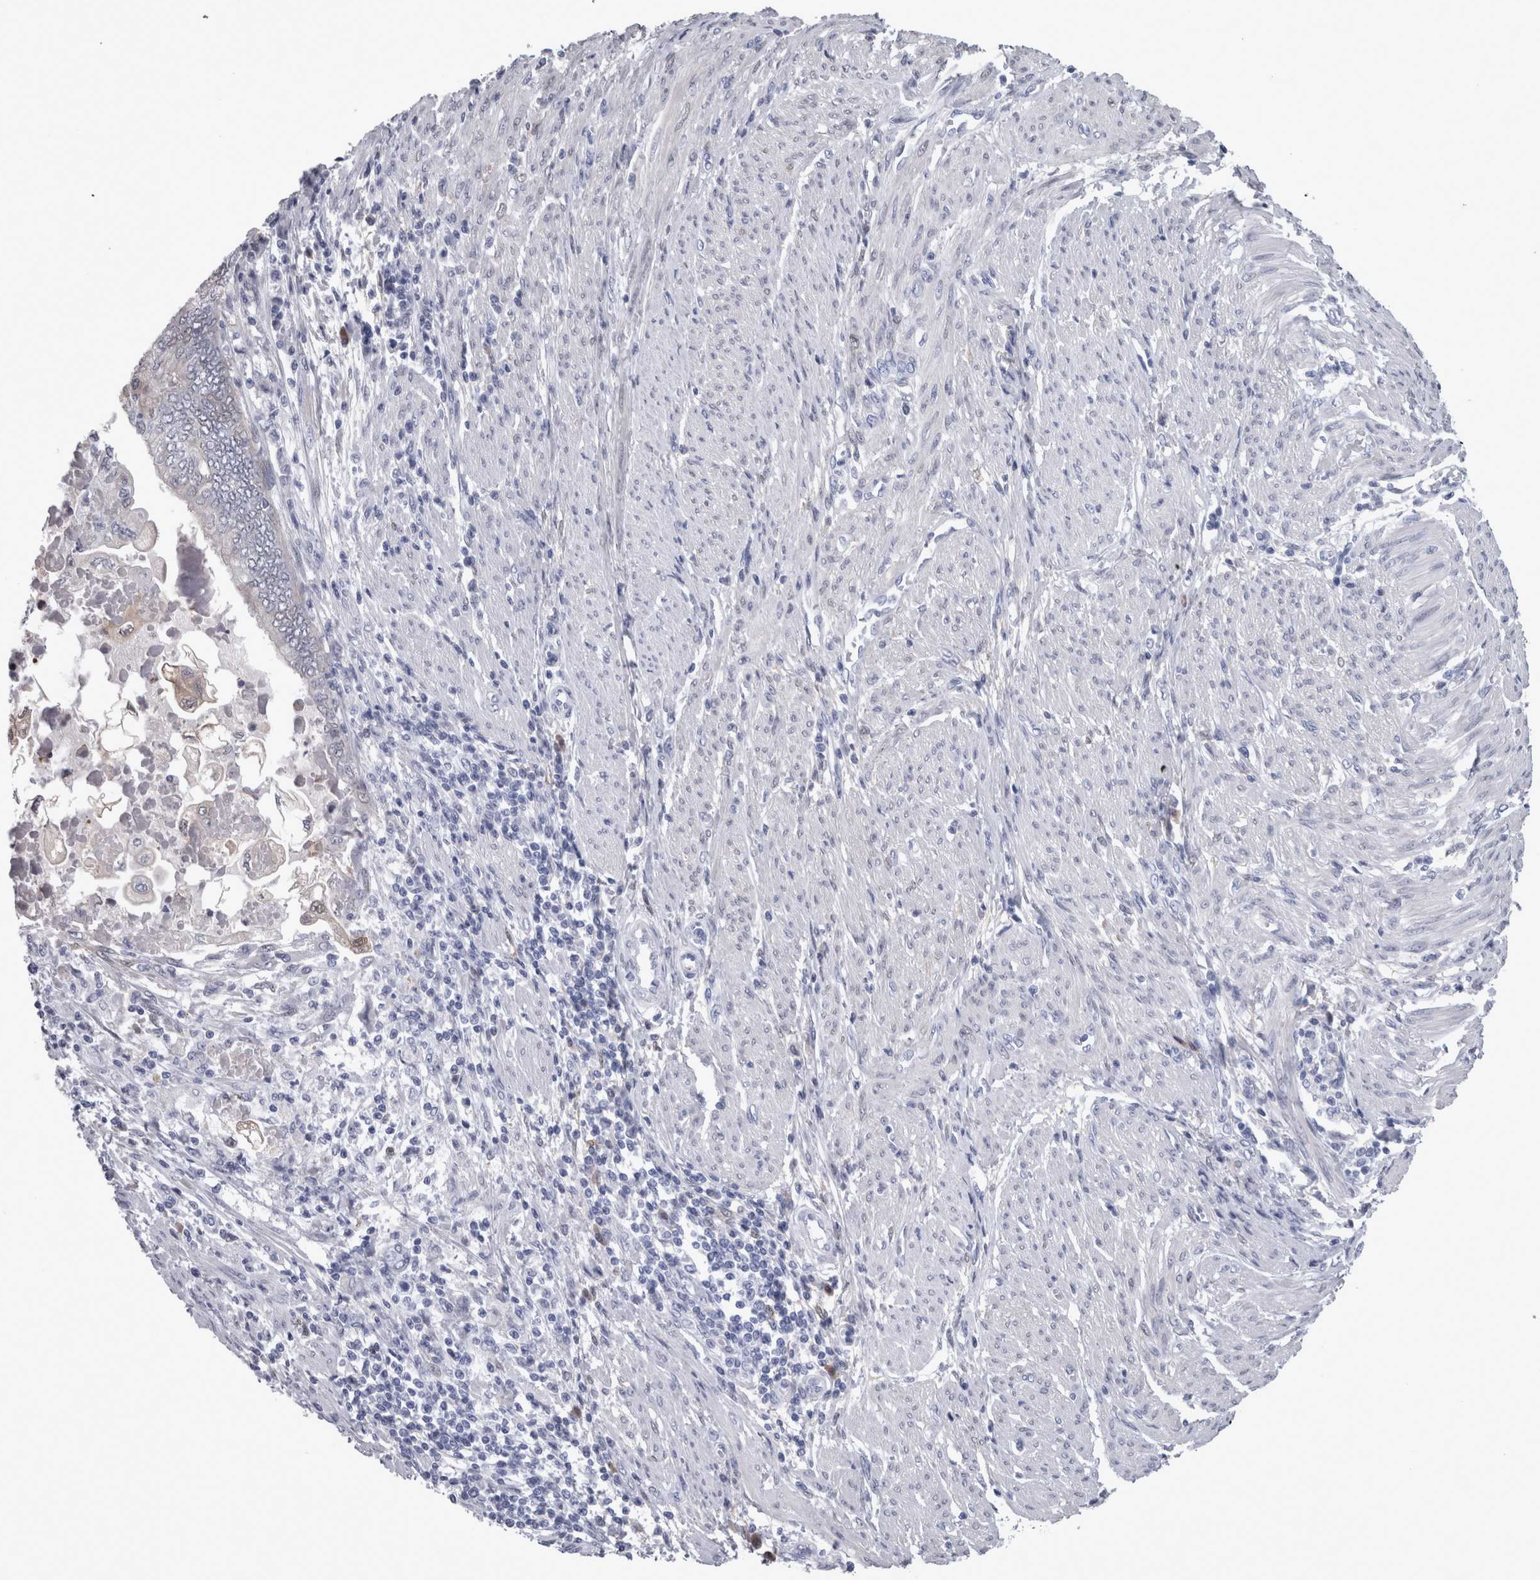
{"staining": {"intensity": "negative", "quantity": "none", "location": "none"}, "tissue": "endometrial cancer", "cell_type": "Tumor cells", "image_type": "cancer", "snomed": [{"axis": "morphology", "description": "Adenocarcinoma, NOS"}, {"axis": "topography", "description": "Uterus"}, {"axis": "topography", "description": "Endometrium"}], "caption": "Endometrial cancer was stained to show a protein in brown. There is no significant expression in tumor cells.", "gene": "CA8", "patient": {"sex": "female", "age": 70}}